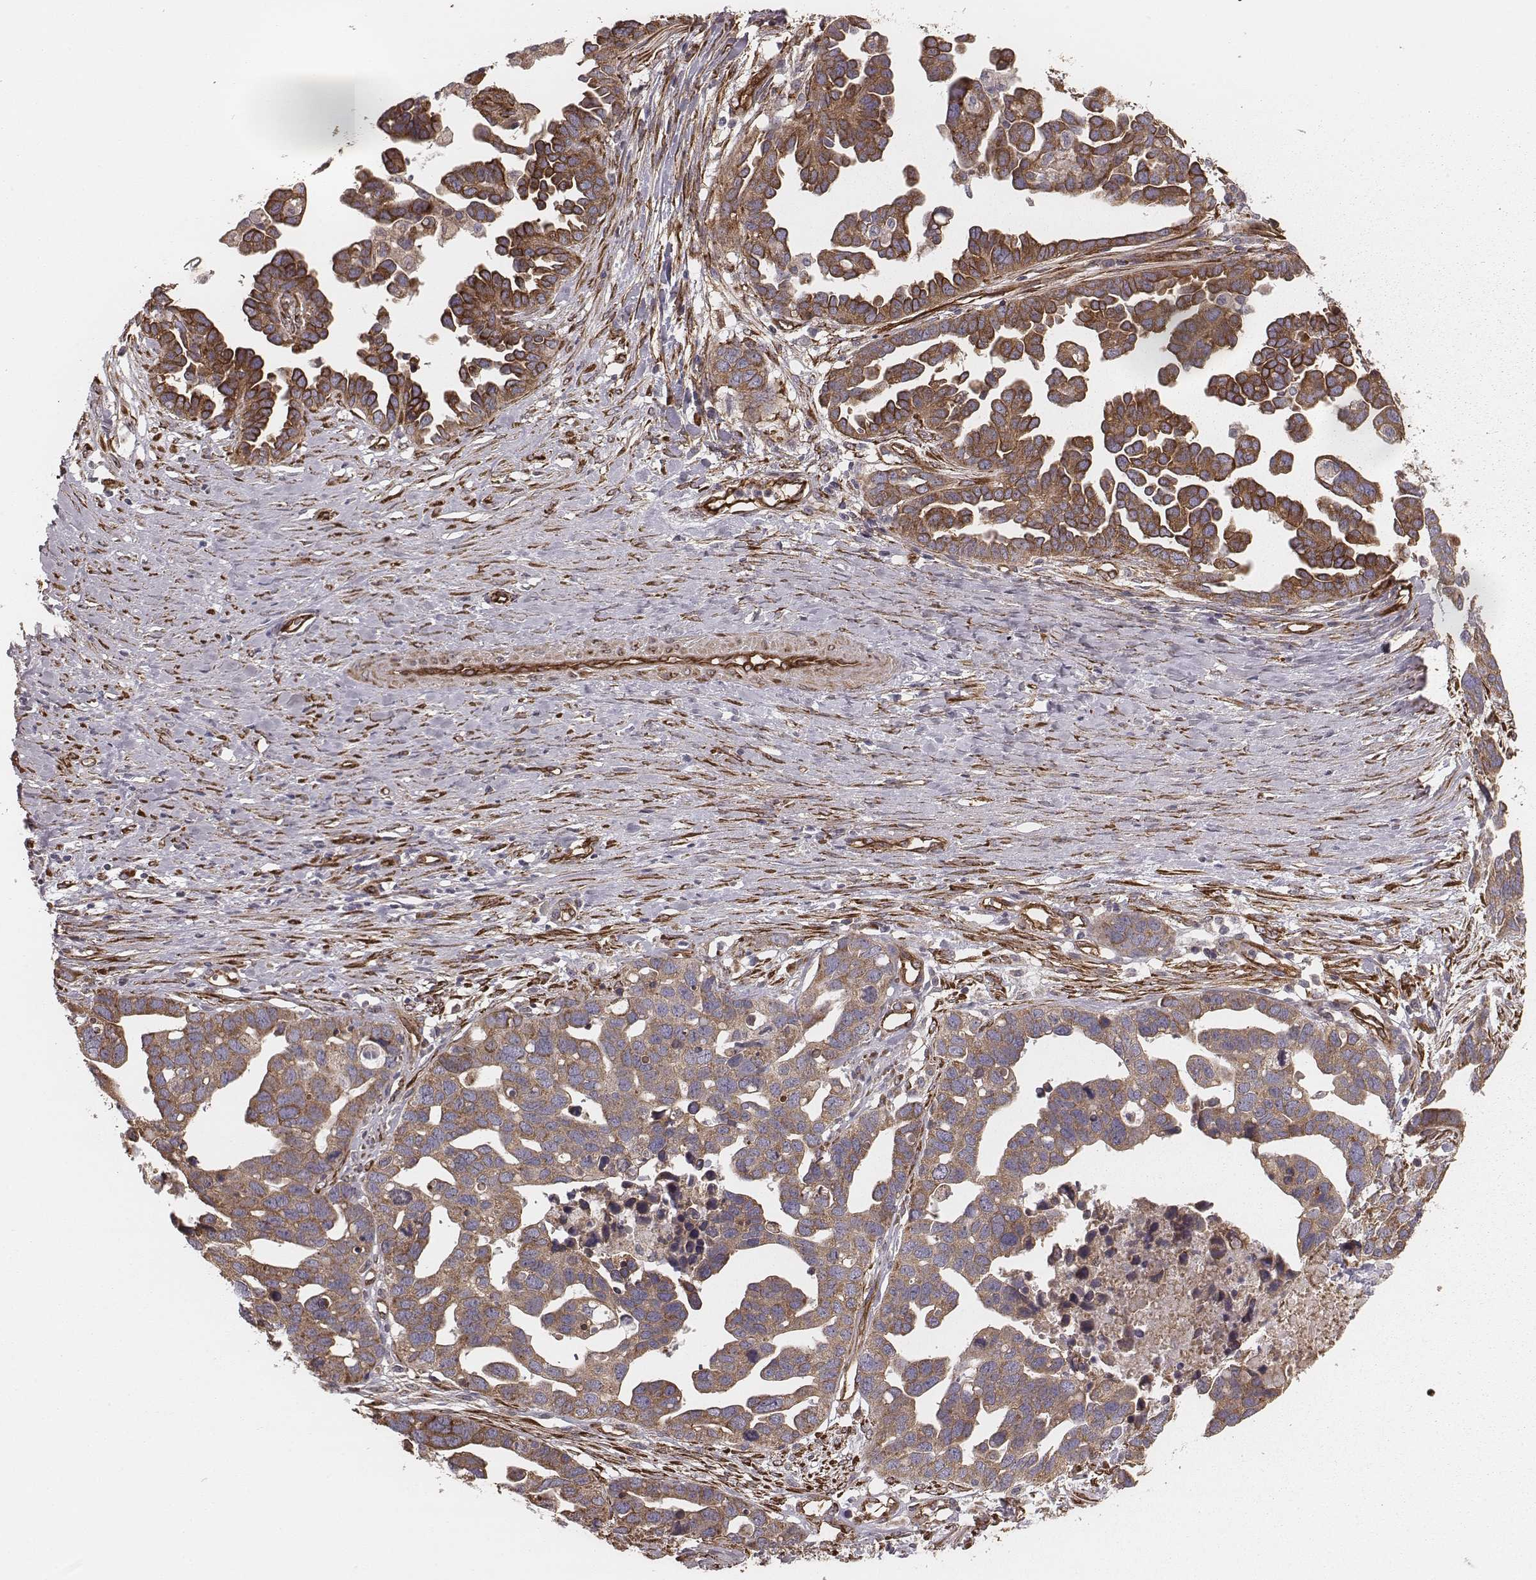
{"staining": {"intensity": "moderate", "quantity": ">75%", "location": "cytoplasmic/membranous"}, "tissue": "ovarian cancer", "cell_type": "Tumor cells", "image_type": "cancer", "snomed": [{"axis": "morphology", "description": "Cystadenocarcinoma, serous, NOS"}, {"axis": "topography", "description": "Ovary"}], "caption": "Immunohistochemical staining of human ovarian cancer demonstrates medium levels of moderate cytoplasmic/membranous expression in approximately >75% of tumor cells.", "gene": "PALMD", "patient": {"sex": "female", "age": 54}}